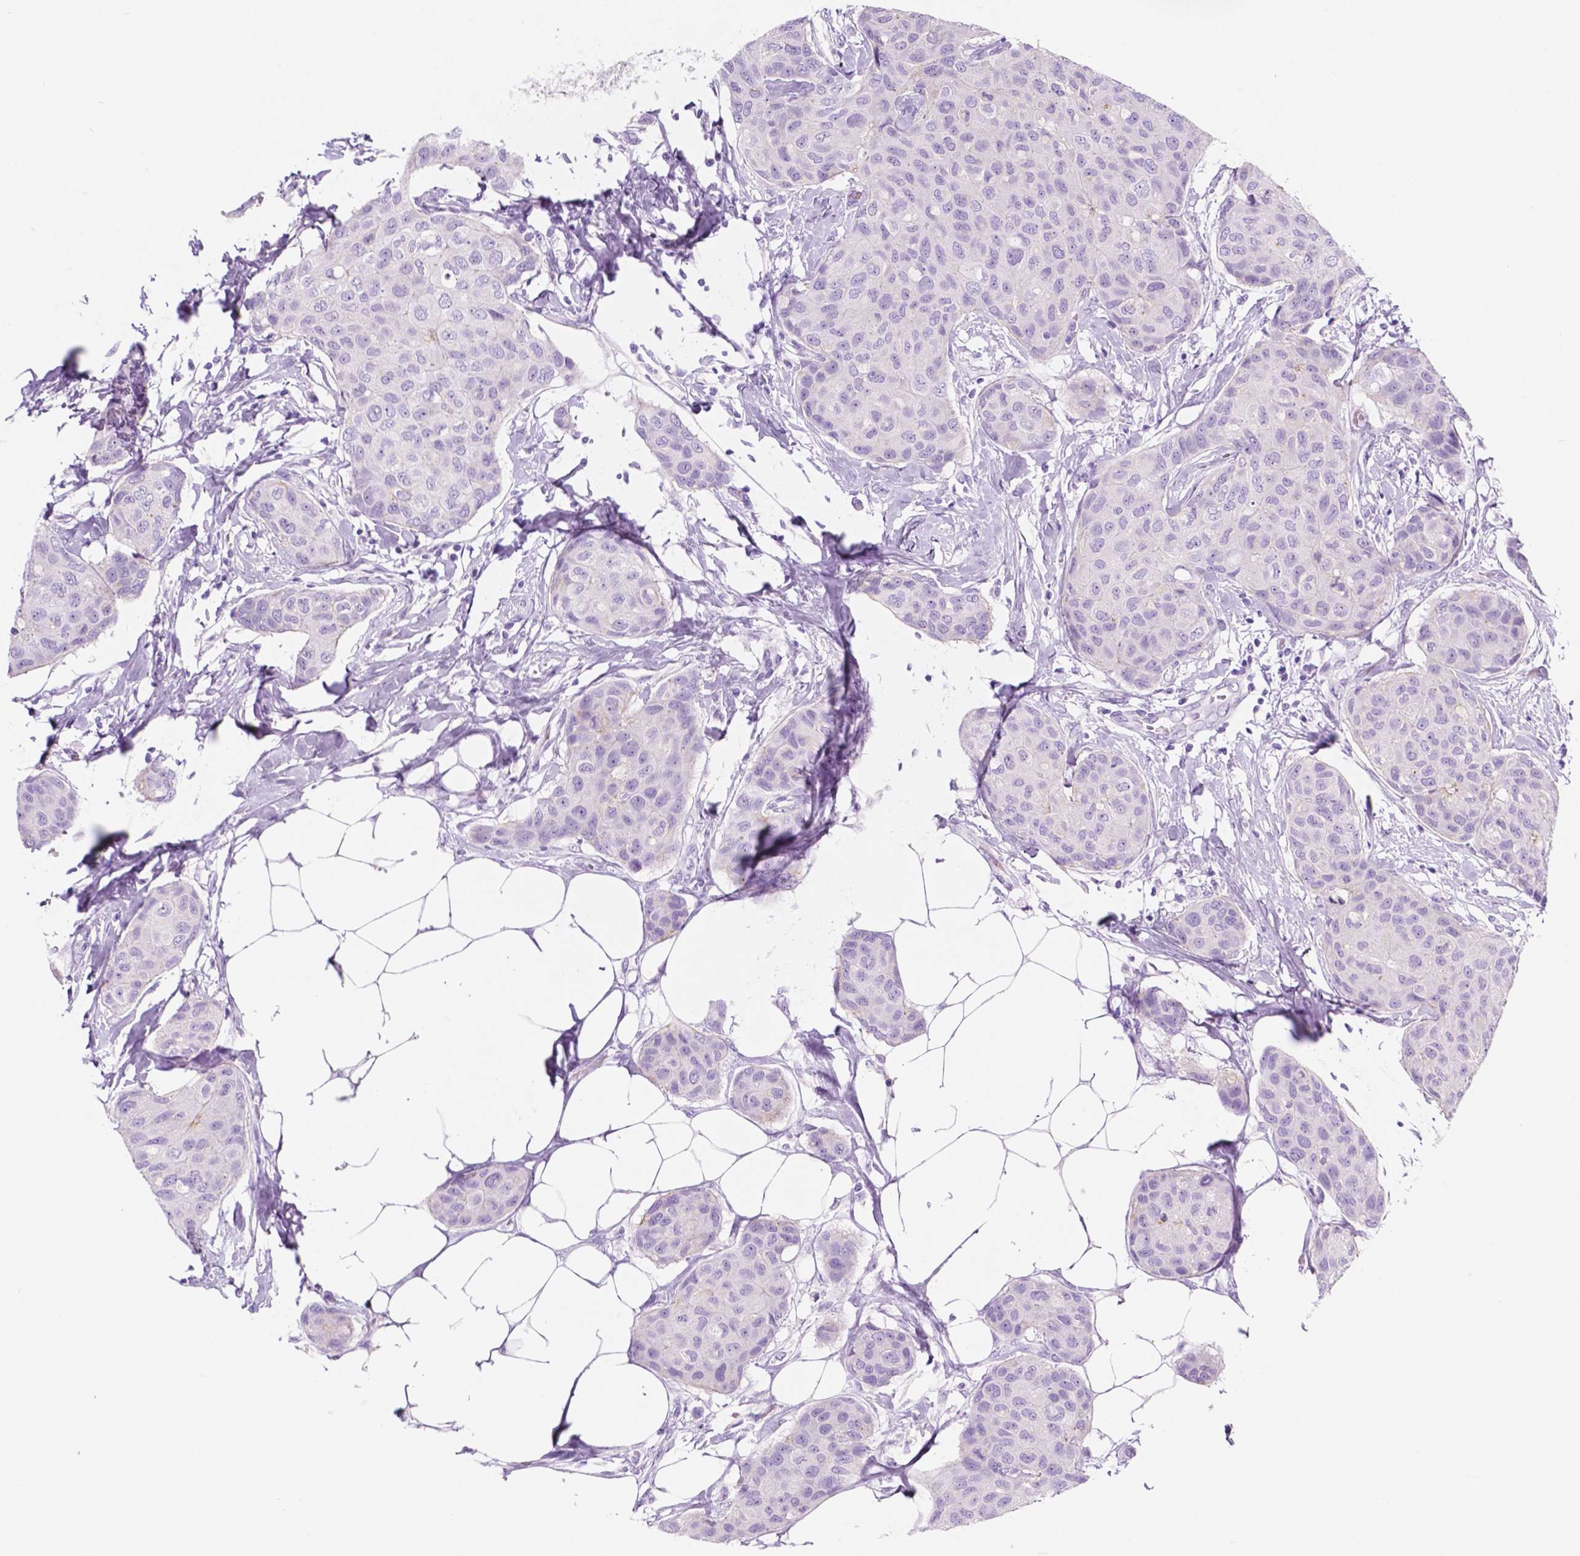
{"staining": {"intensity": "negative", "quantity": "none", "location": "none"}, "tissue": "breast cancer", "cell_type": "Tumor cells", "image_type": "cancer", "snomed": [{"axis": "morphology", "description": "Duct carcinoma"}, {"axis": "topography", "description": "Breast"}], "caption": "An immunohistochemistry (IHC) photomicrograph of breast cancer is shown. There is no staining in tumor cells of breast cancer.", "gene": "CUZD1", "patient": {"sex": "female", "age": 80}}